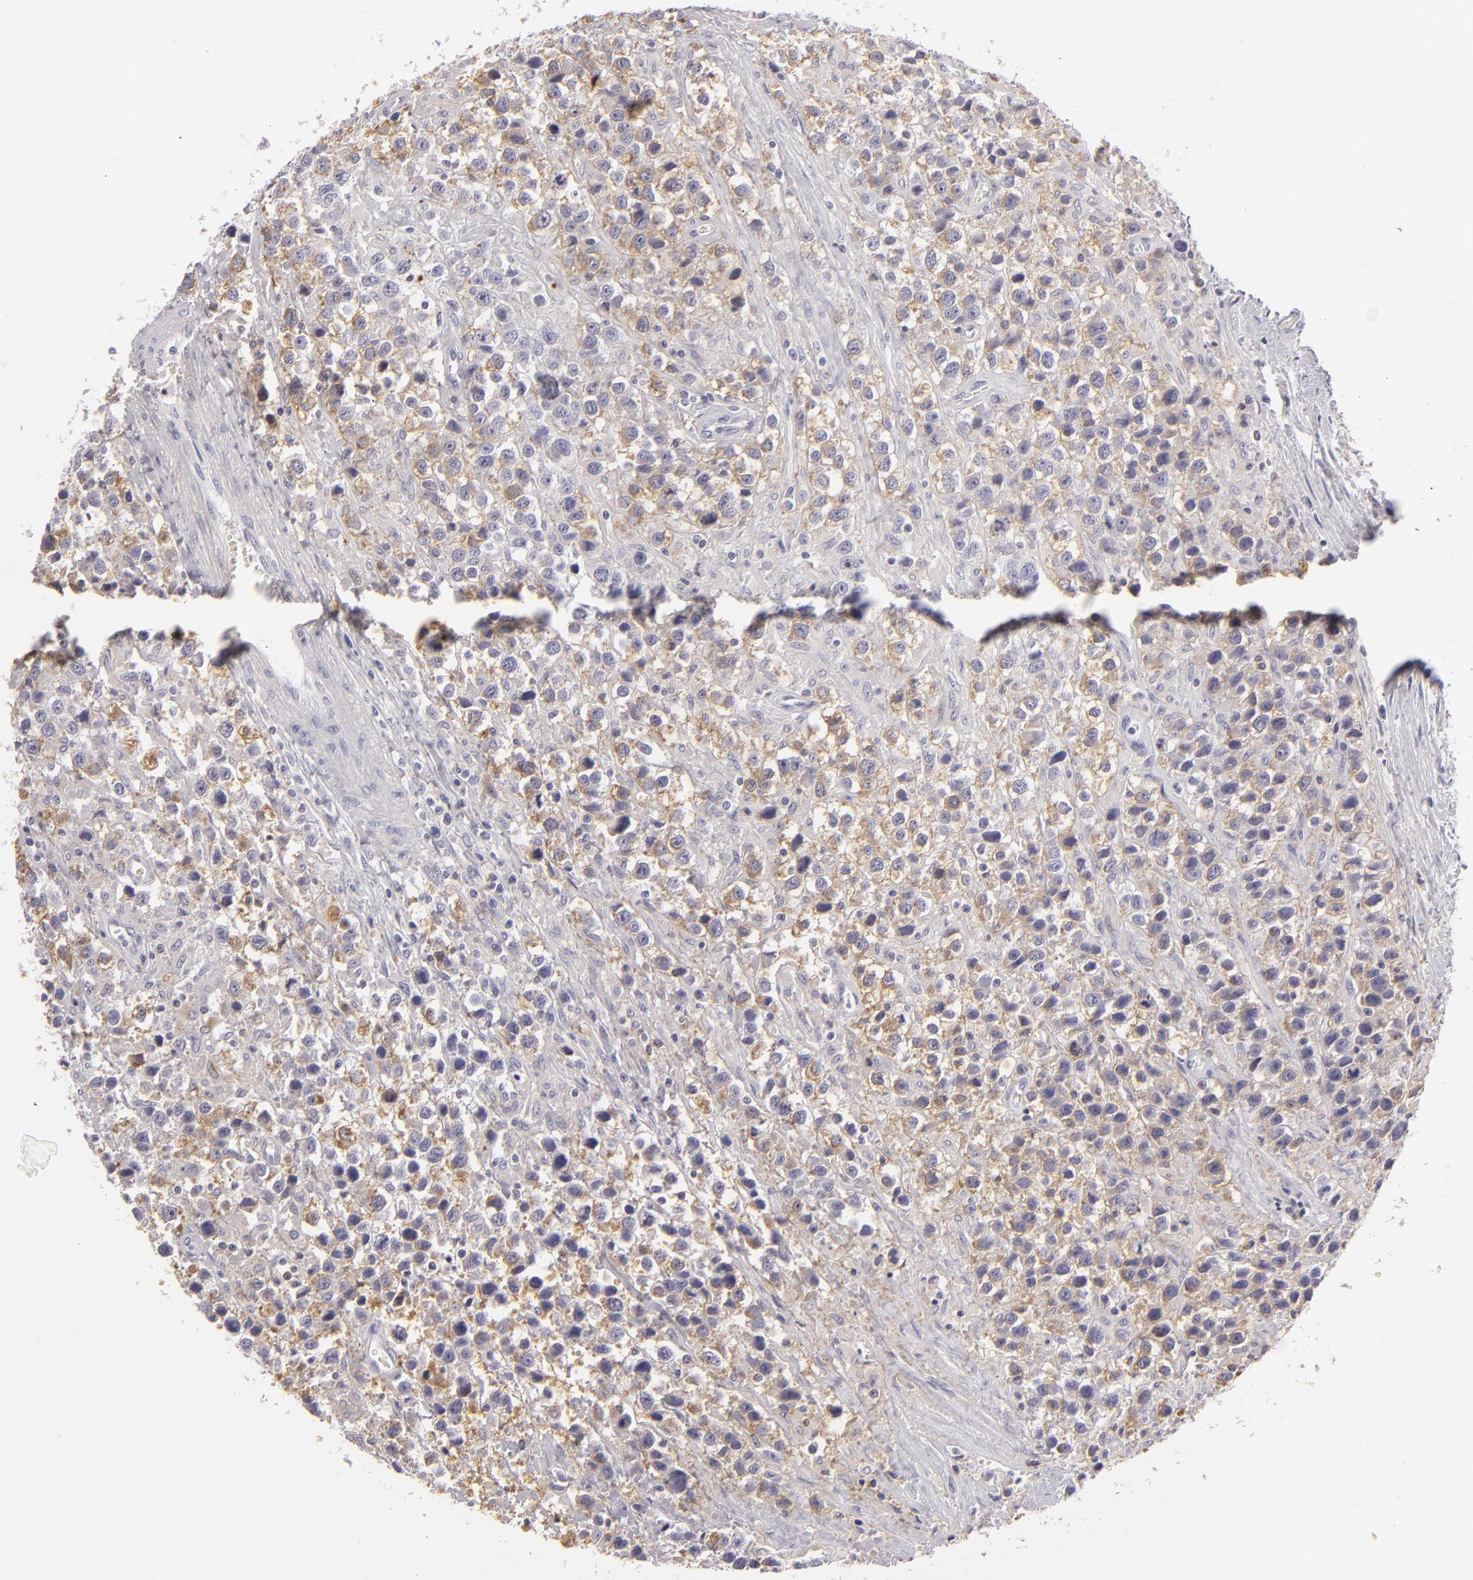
{"staining": {"intensity": "weak", "quantity": "25%-75%", "location": "cytoplasmic/membranous"}, "tissue": "testis cancer", "cell_type": "Tumor cells", "image_type": "cancer", "snomed": [{"axis": "morphology", "description": "Seminoma, NOS"}, {"axis": "topography", "description": "Testis"}], "caption": "About 25%-75% of tumor cells in human testis cancer show weak cytoplasmic/membranous protein positivity as visualized by brown immunohistochemical staining.", "gene": "TNNC1", "patient": {"sex": "male", "age": 43}}